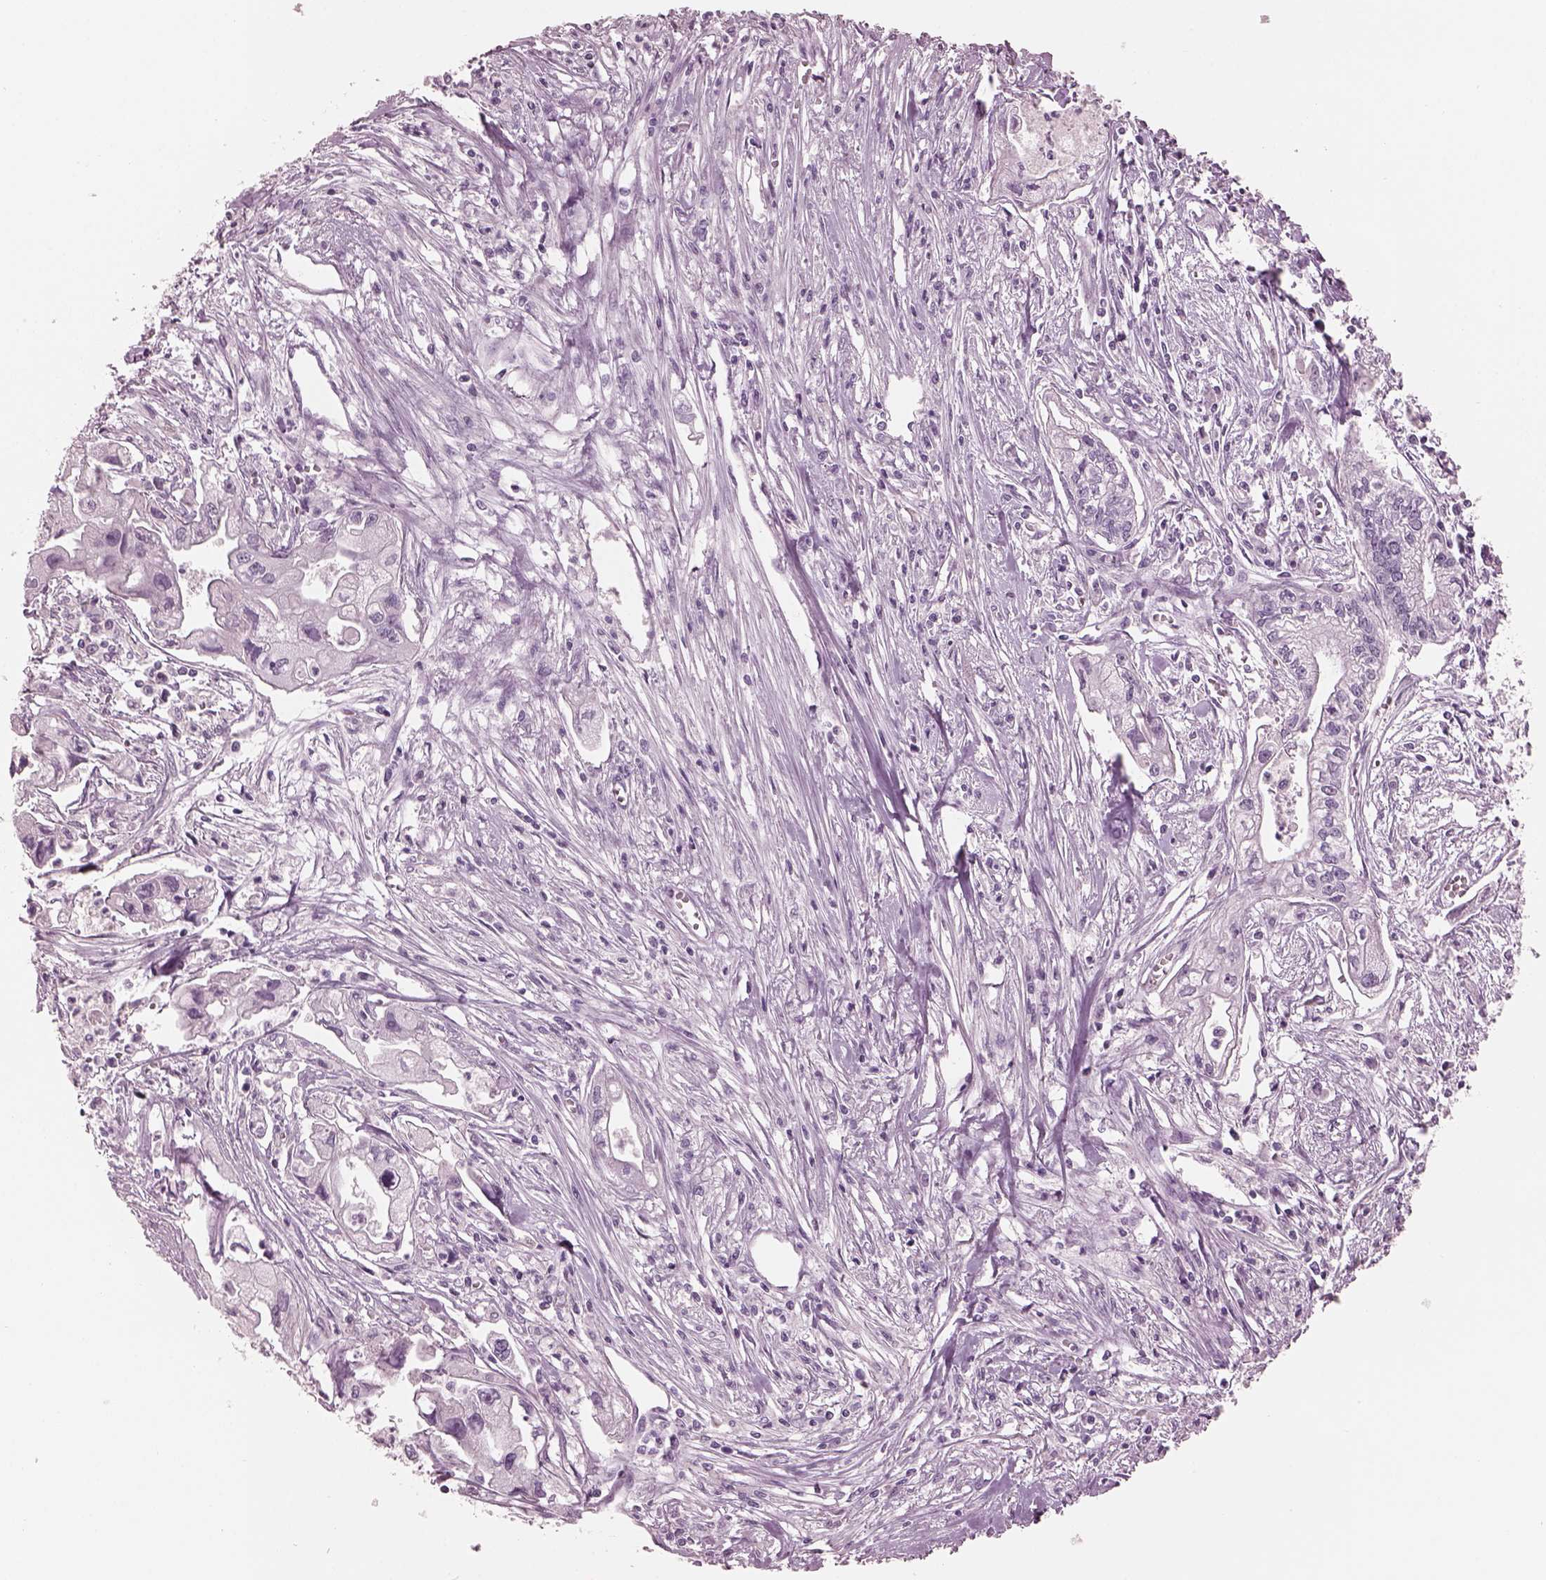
{"staining": {"intensity": "negative", "quantity": "none", "location": "none"}, "tissue": "pancreatic cancer", "cell_type": "Tumor cells", "image_type": "cancer", "snomed": [{"axis": "morphology", "description": "Adenocarcinoma, NOS"}, {"axis": "topography", "description": "Pancreas"}], "caption": "This is an immunohistochemistry photomicrograph of human adenocarcinoma (pancreatic). There is no expression in tumor cells.", "gene": "PACRG", "patient": {"sex": "male", "age": 70}}